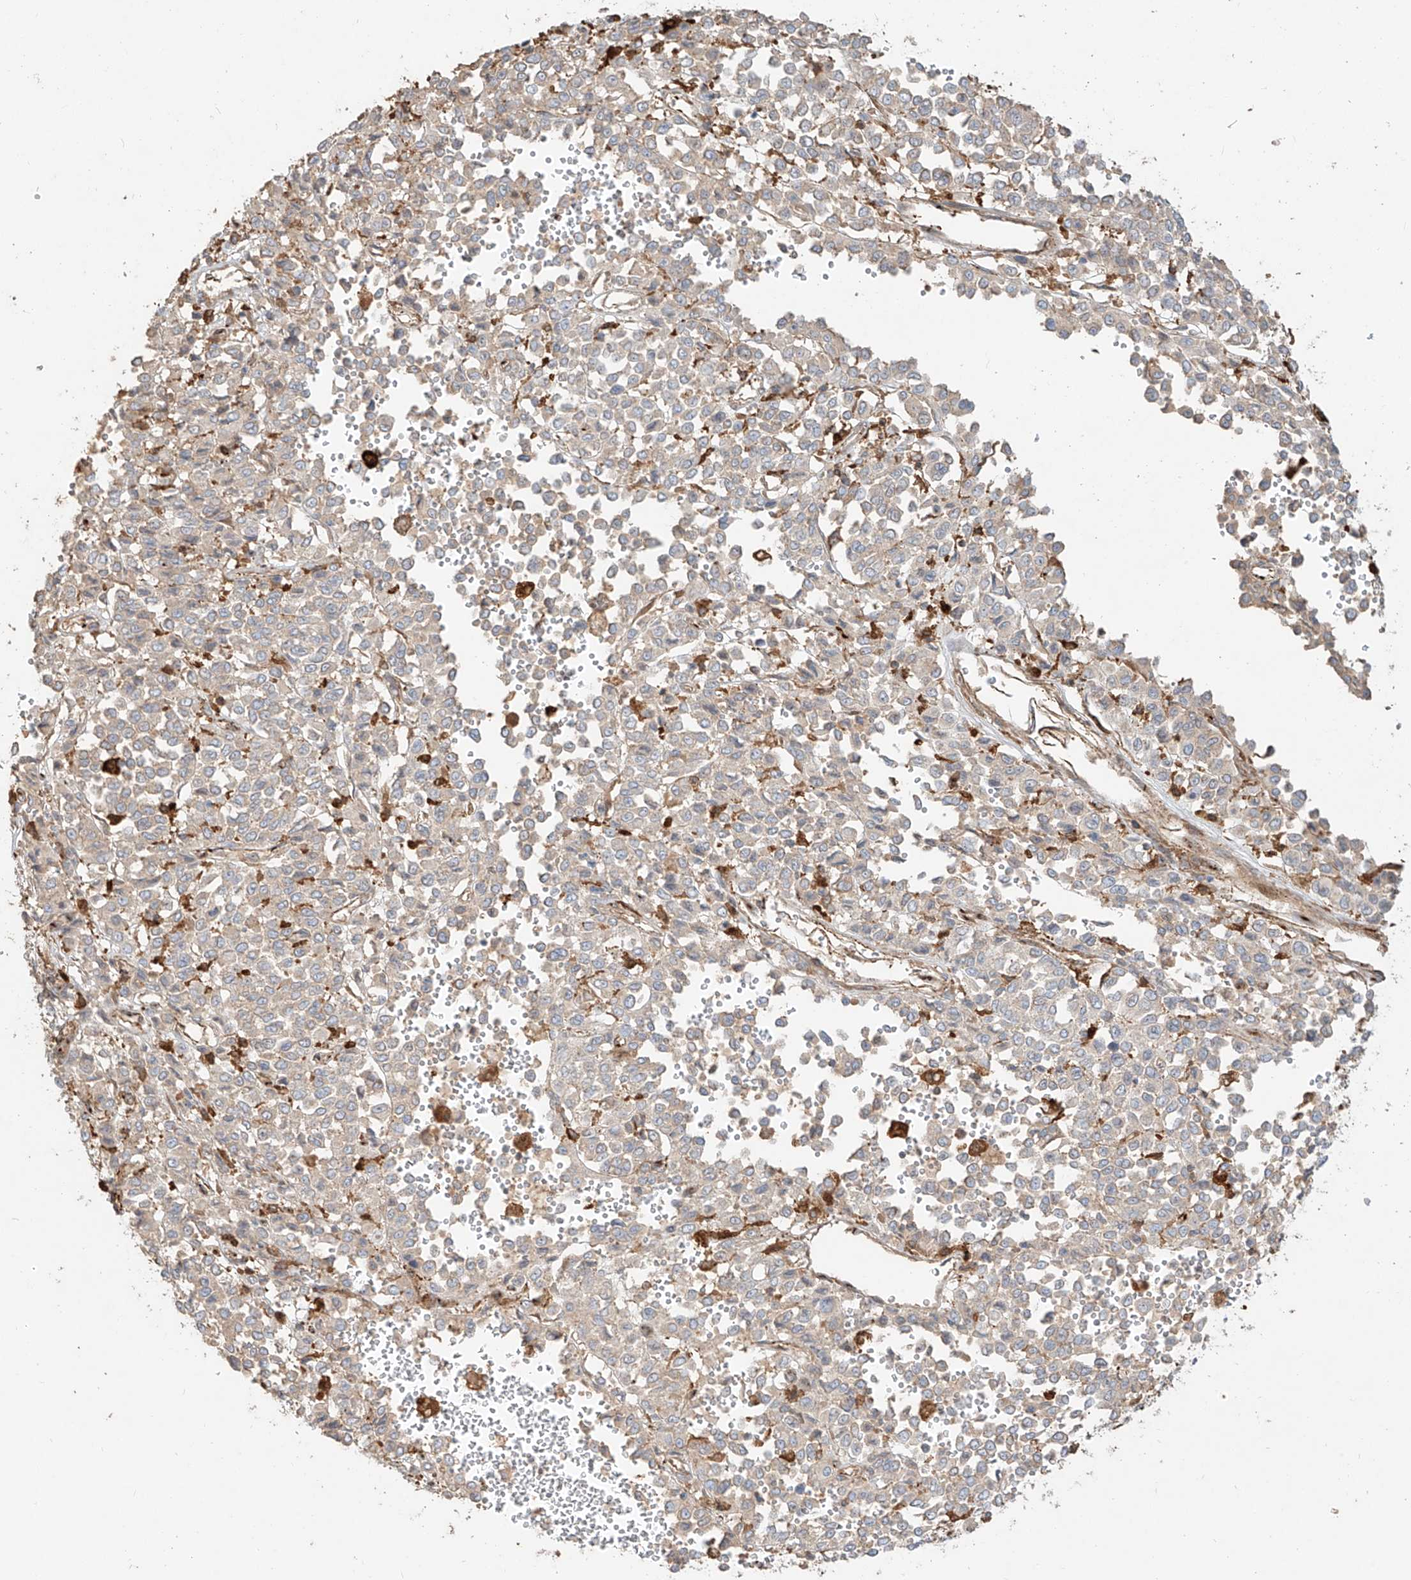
{"staining": {"intensity": "negative", "quantity": "none", "location": "none"}, "tissue": "melanoma", "cell_type": "Tumor cells", "image_type": "cancer", "snomed": [{"axis": "morphology", "description": "Malignant melanoma, Metastatic site"}, {"axis": "topography", "description": "Pancreas"}], "caption": "Malignant melanoma (metastatic site) stained for a protein using immunohistochemistry displays no staining tumor cells.", "gene": "SNX9", "patient": {"sex": "female", "age": 30}}